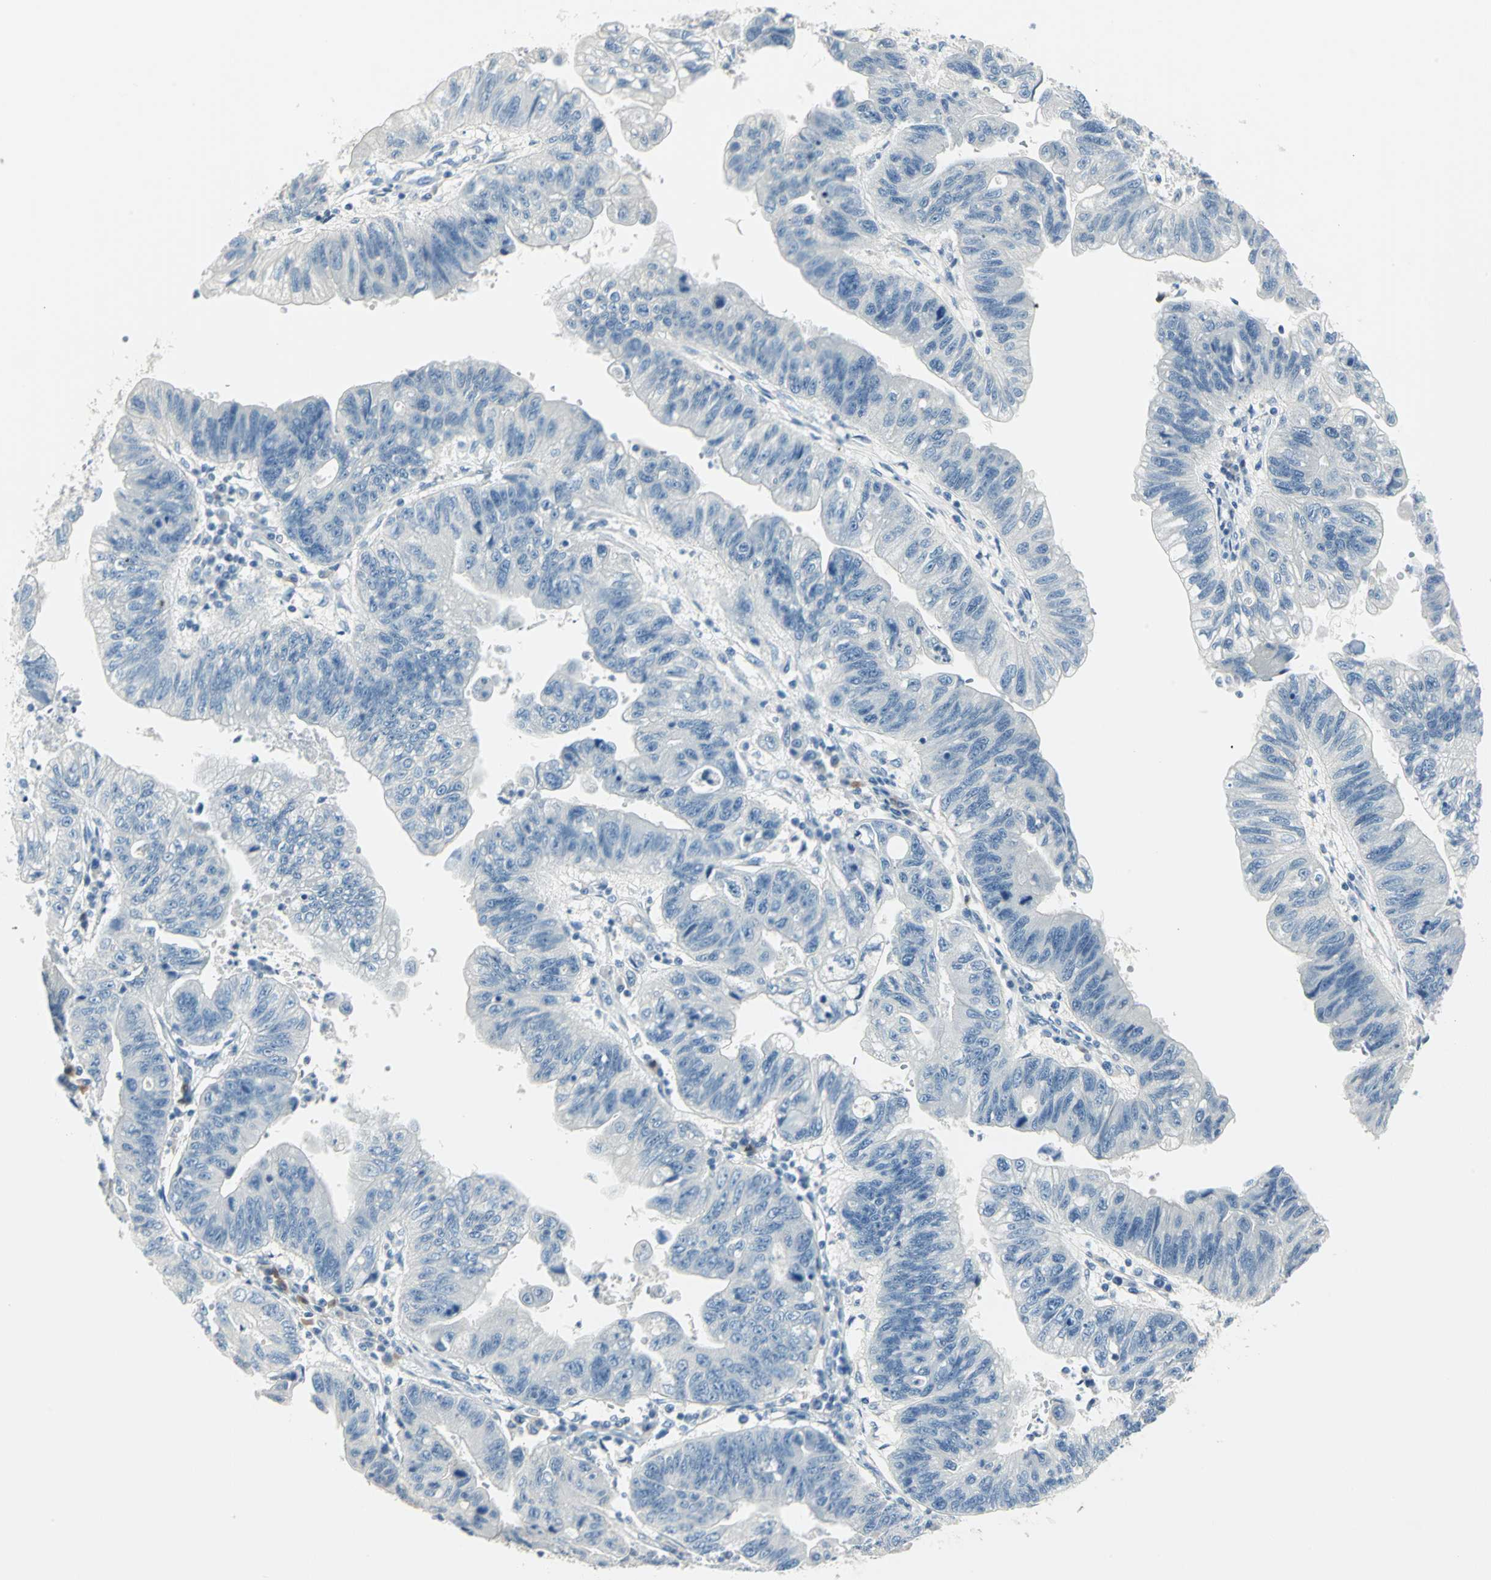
{"staining": {"intensity": "negative", "quantity": "none", "location": "none"}, "tissue": "stomach cancer", "cell_type": "Tumor cells", "image_type": "cancer", "snomed": [{"axis": "morphology", "description": "Adenocarcinoma, NOS"}, {"axis": "topography", "description": "Stomach"}], "caption": "This is an IHC histopathology image of adenocarcinoma (stomach). There is no staining in tumor cells.", "gene": "UCHL1", "patient": {"sex": "male", "age": 59}}